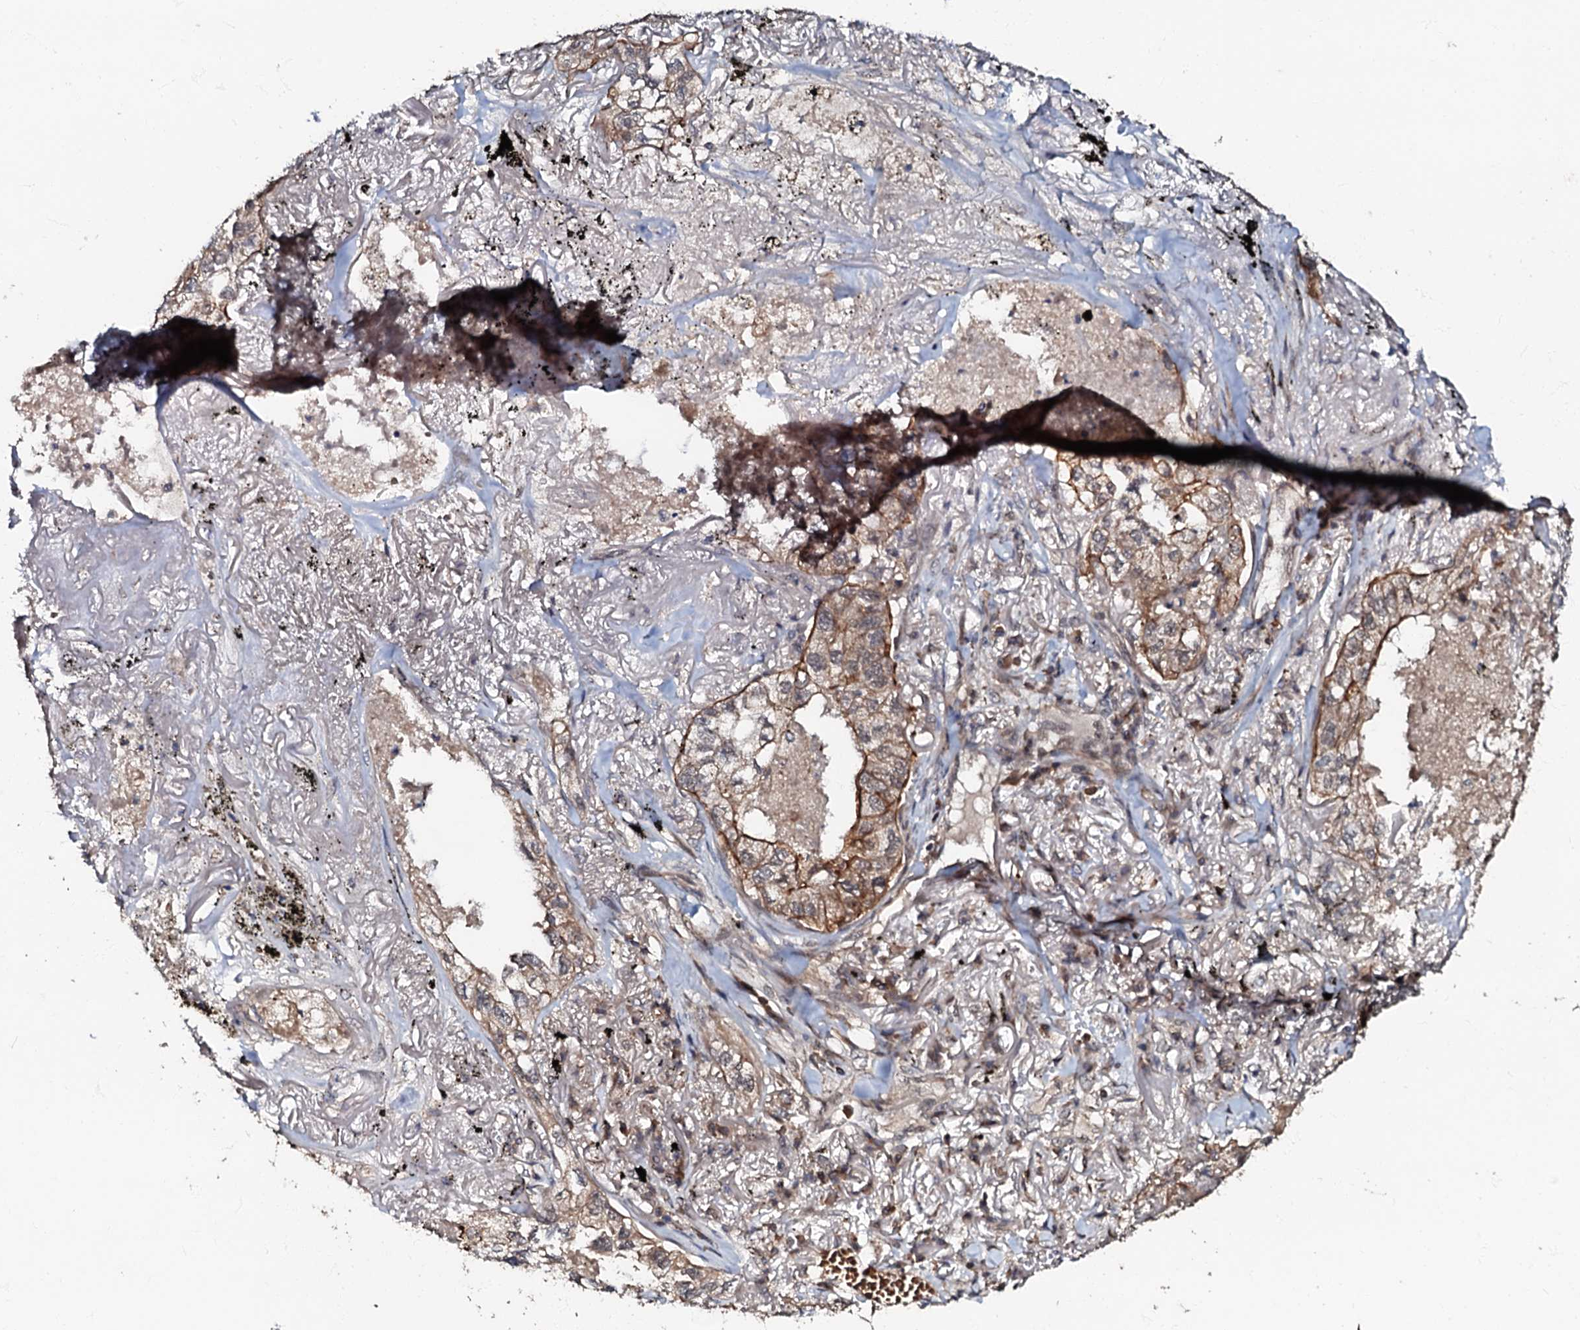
{"staining": {"intensity": "moderate", "quantity": "25%-75%", "location": "cytoplasmic/membranous"}, "tissue": "lung cancer", "cell_type": "Tumor cells", "image_type": "cancer", "snomed": [{"axis": "morphology", "description": "Adenocarcinoma, NOS"}, {"axis": "topography", "description": "Lung"}], "caption": "This photomicrograph displays lung cancer (adenocarcinoma) stained with immunohistochemistry to label a protein in brown. The cytoplasmic/membranous of tumor cells show moderate positivity for the protein. Nuclei are counter-stained blue.", "gene": "MANSC4", "patient": {"sex": "male", "age": 65}}